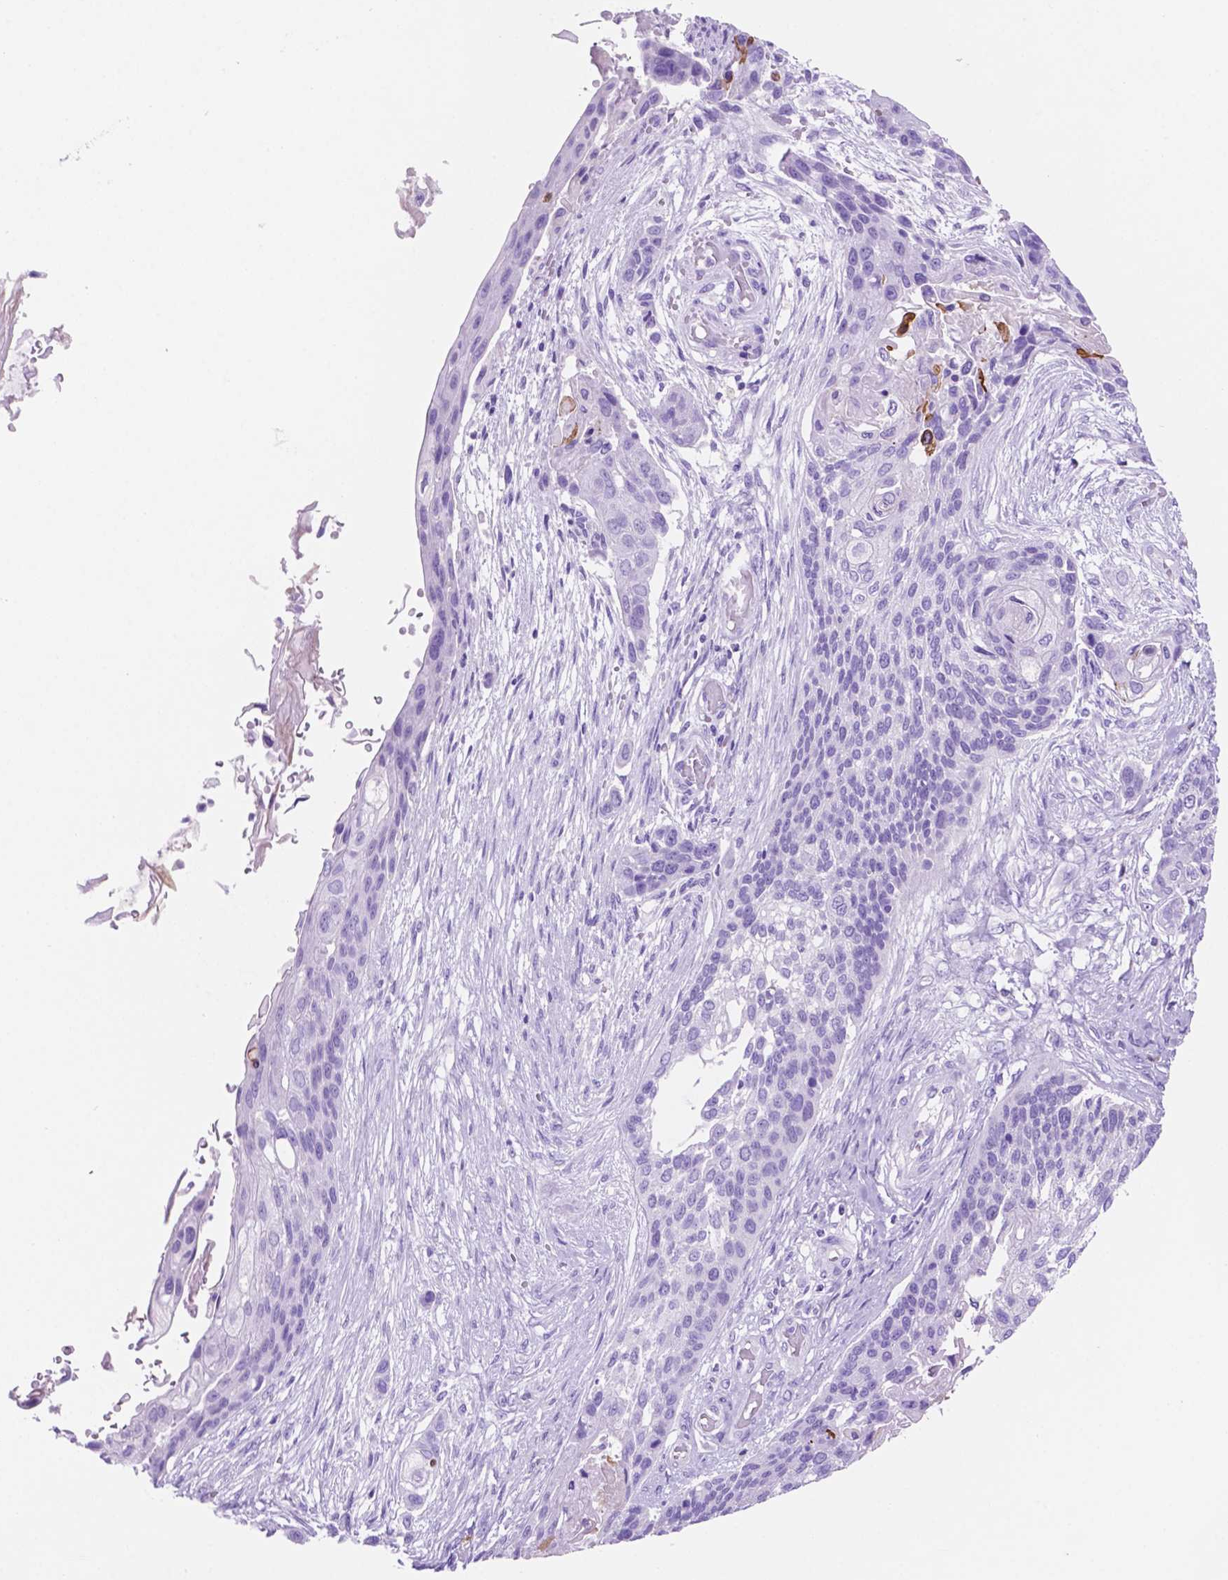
{"staining": {"intensity": "negative", "quantity": "none", "location": "none"}, "tissue": "lung cancer", "cell_type": "Tumor cells", "image_type": "cancer", "snomed": [{"axis": "morphology", "description": "Squamous cell carcinoma, NOS"}, {"axis": "topography", "description": "Lung"}], "caption": "Tumor cells are negative for protein expression in human lung cancer (squamous cell carcinoma).", "gene": "FOXB2", "patient": {"sex": "male", "age": 69}}